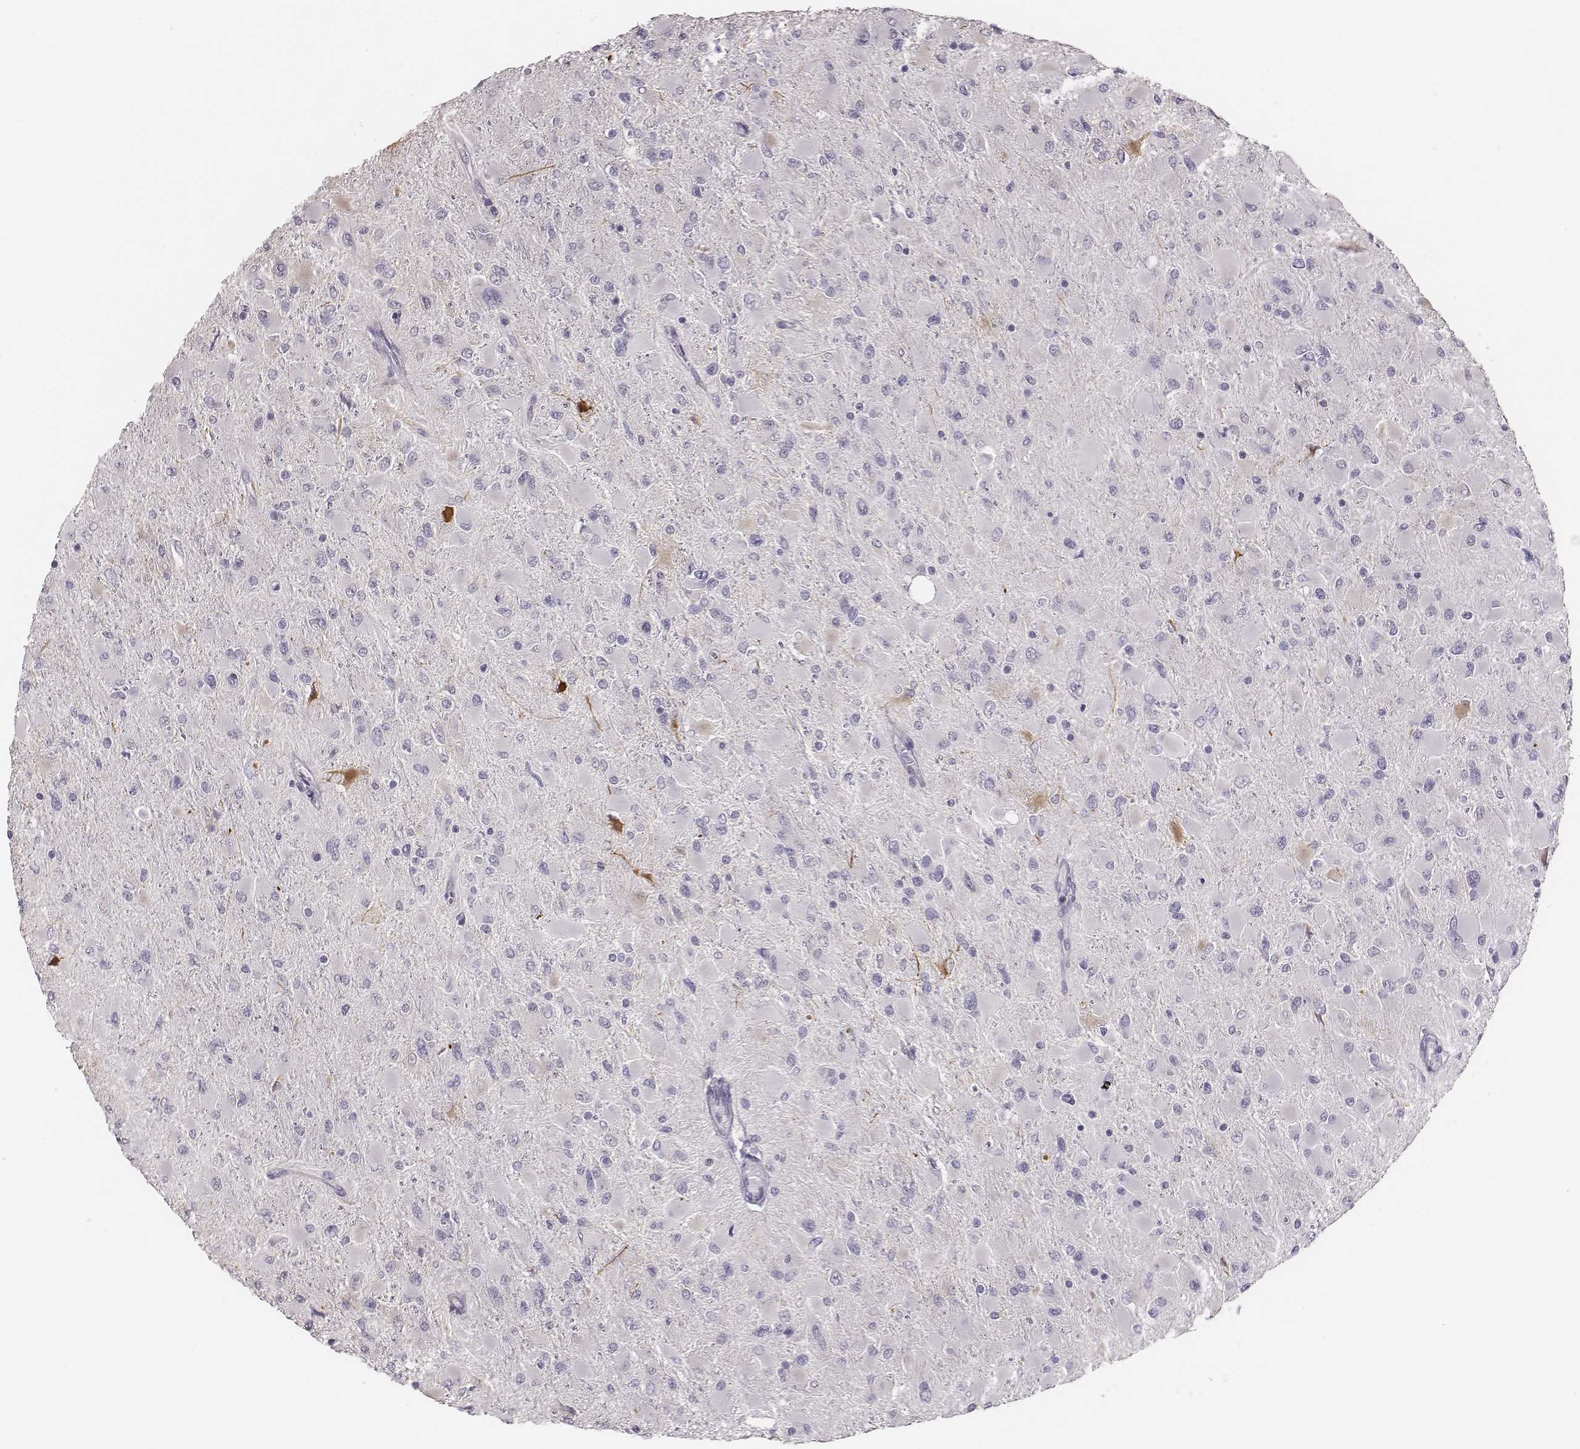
{"staining": {"intensity": "negative", "quantity": "none", "location": "none"}, "tissue": "glioma", "cell_type": "Tumor cells", "image_type": "cancer", "snomed": [{"axis": "morphology", "description": "Glioma, malignant, High grade"}, {"axis": "topography", "description": "Cerebral cortex"}], "caption": "Photomicrograph shows no protein expression in tumor cells of glioma tissue. (Immunohistochemistry (ihc), brightfield microscopy, high magnification).", "gene": "ADGRF4", "patient": {"sex": "female", "age": 36}}